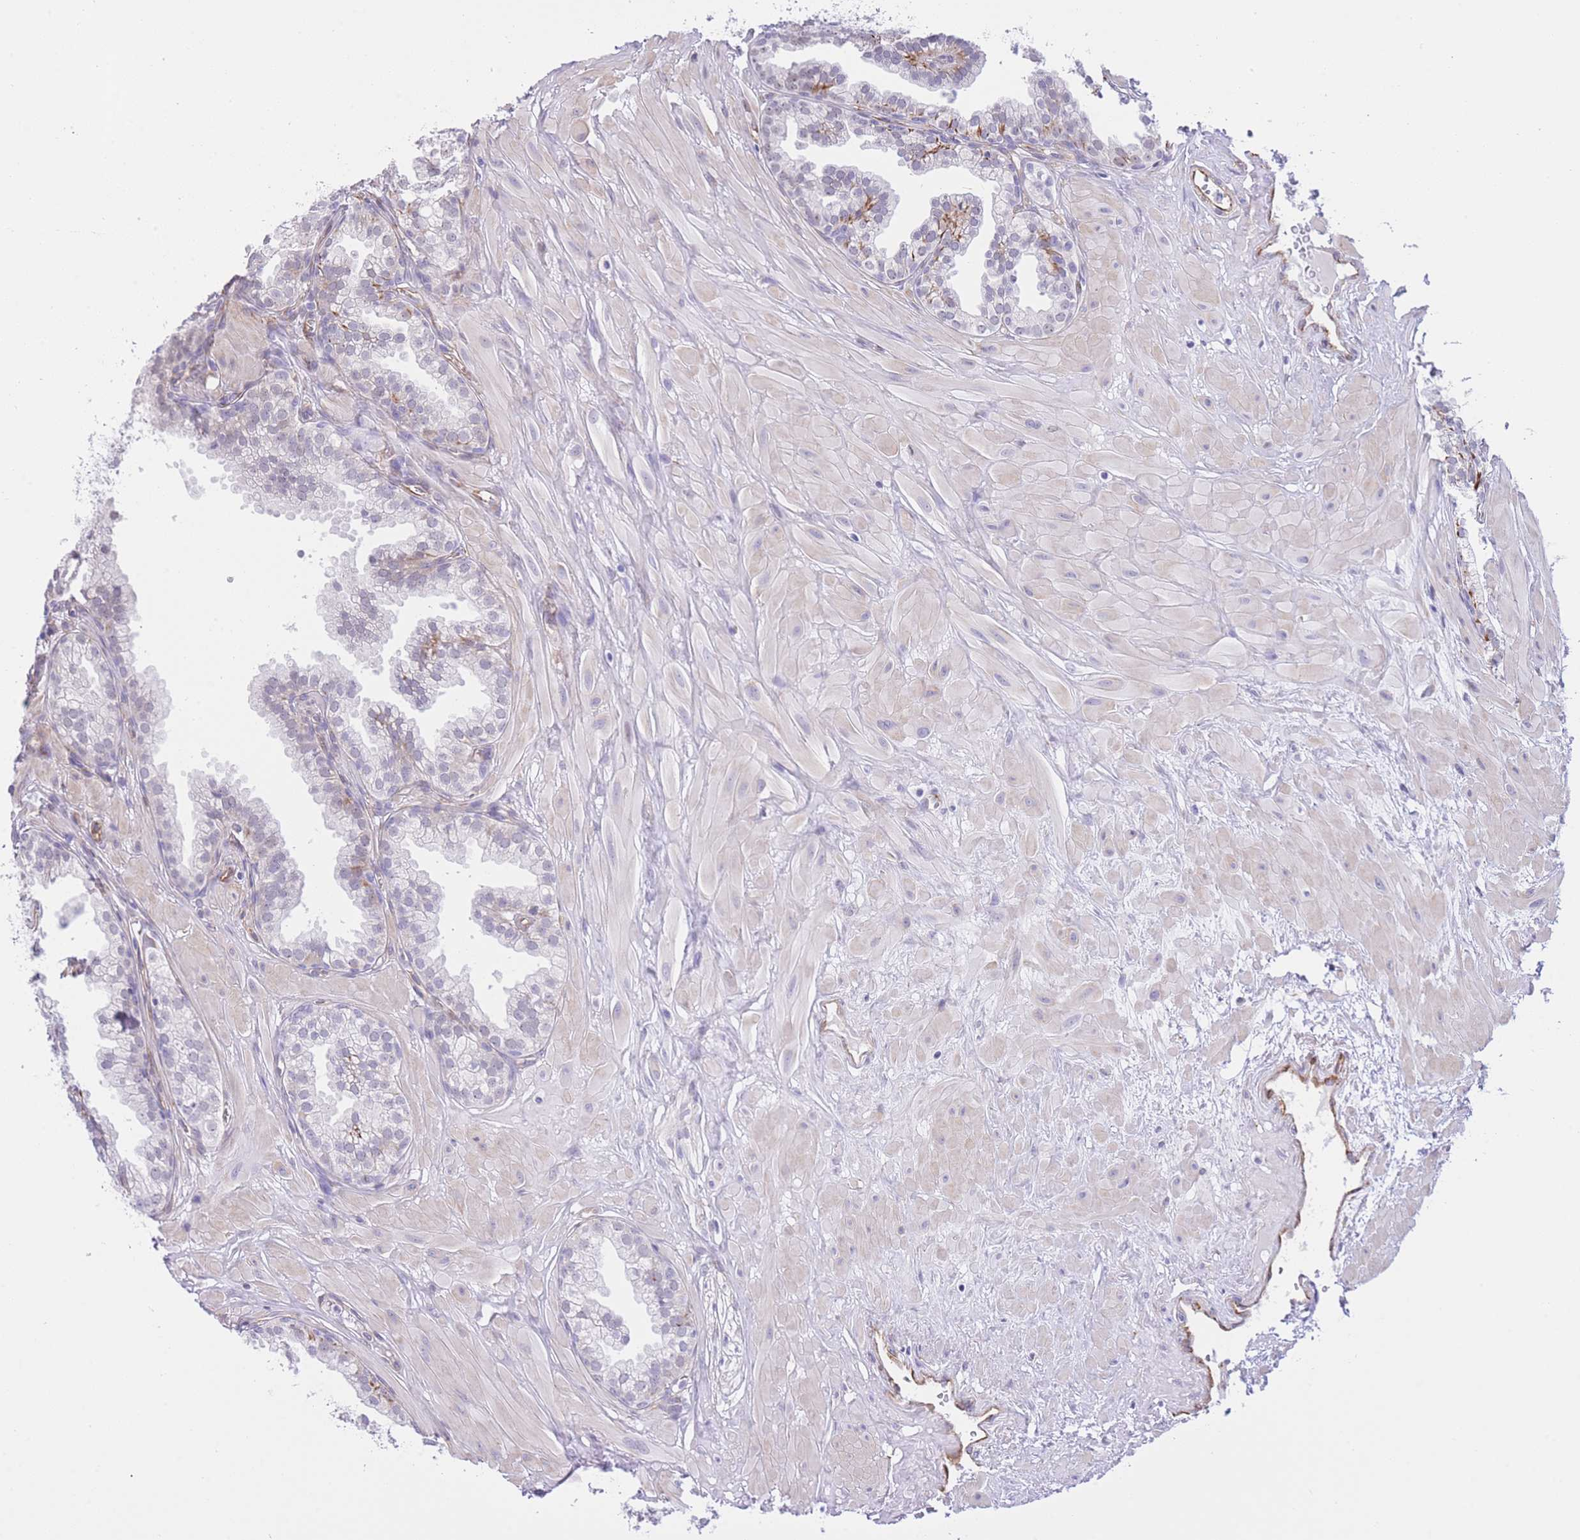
{"staining": {"intensity": "weak", "quantity": "<25%", "location": "cytoplasmic/membranous"}, "tissue": "prostate", "cell_type": "Glandular cells", "image_type": "normal", "snomed": [{"axis": "morphology", "description": "Normal tissue, NOS"}, {"axis": "topography", "description": "Prostate"}, {"axis": "topography", "description": "Peripheral nerve tissue"}], "caption": "Protein analysis of benign prostate displays no significant positivity in glandular cells. Nuclei are stained in blue.", "gene": "PSG11", "patient": {"sex": "male", "age": 55}}